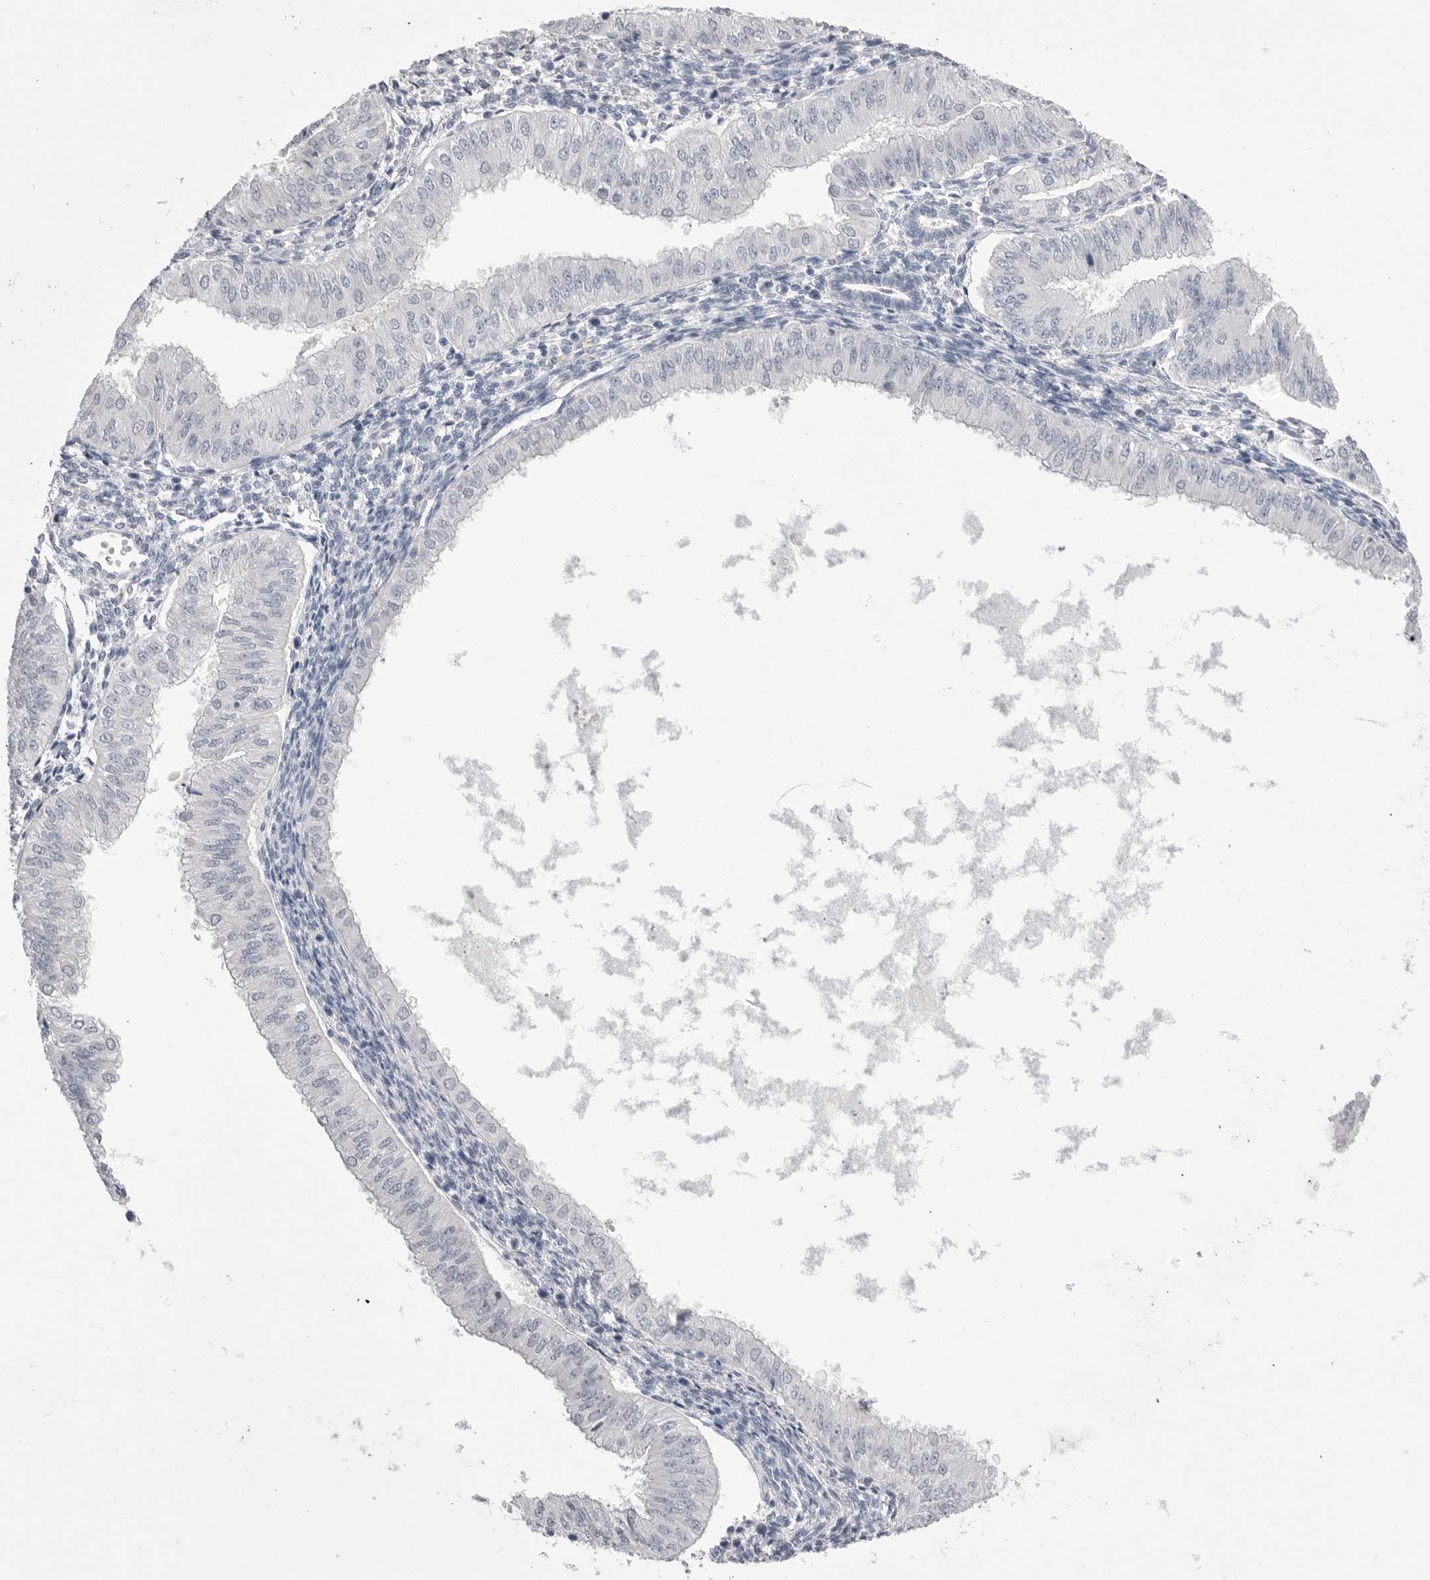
{"staining": {"intensity": "negative", "quantity": "none", "location": "none"}, "tissue": "endometrial cancer", "cell_type": "Tumor cells", "image_type": "cancer", "snomed": [{"axis": "morphology", "description": "Normal tissue, NOS"}, {"axis": "morphology", "description": "Adenocarcinoma, NOS"}, {"axis": "topography", "description": "Endometrium"}], "caption": "Endometrial adenocarcinoma was stained to show a protein in brown. There is no significant expression in tumor cells. Brightfield microscopy of immunohistochemistry (IHC) stained with DAB (brown) and hematoxylin (blue), captured at high magnification.", "gene": "CPB1", "patient": {"sex": "female", "age": 53}}